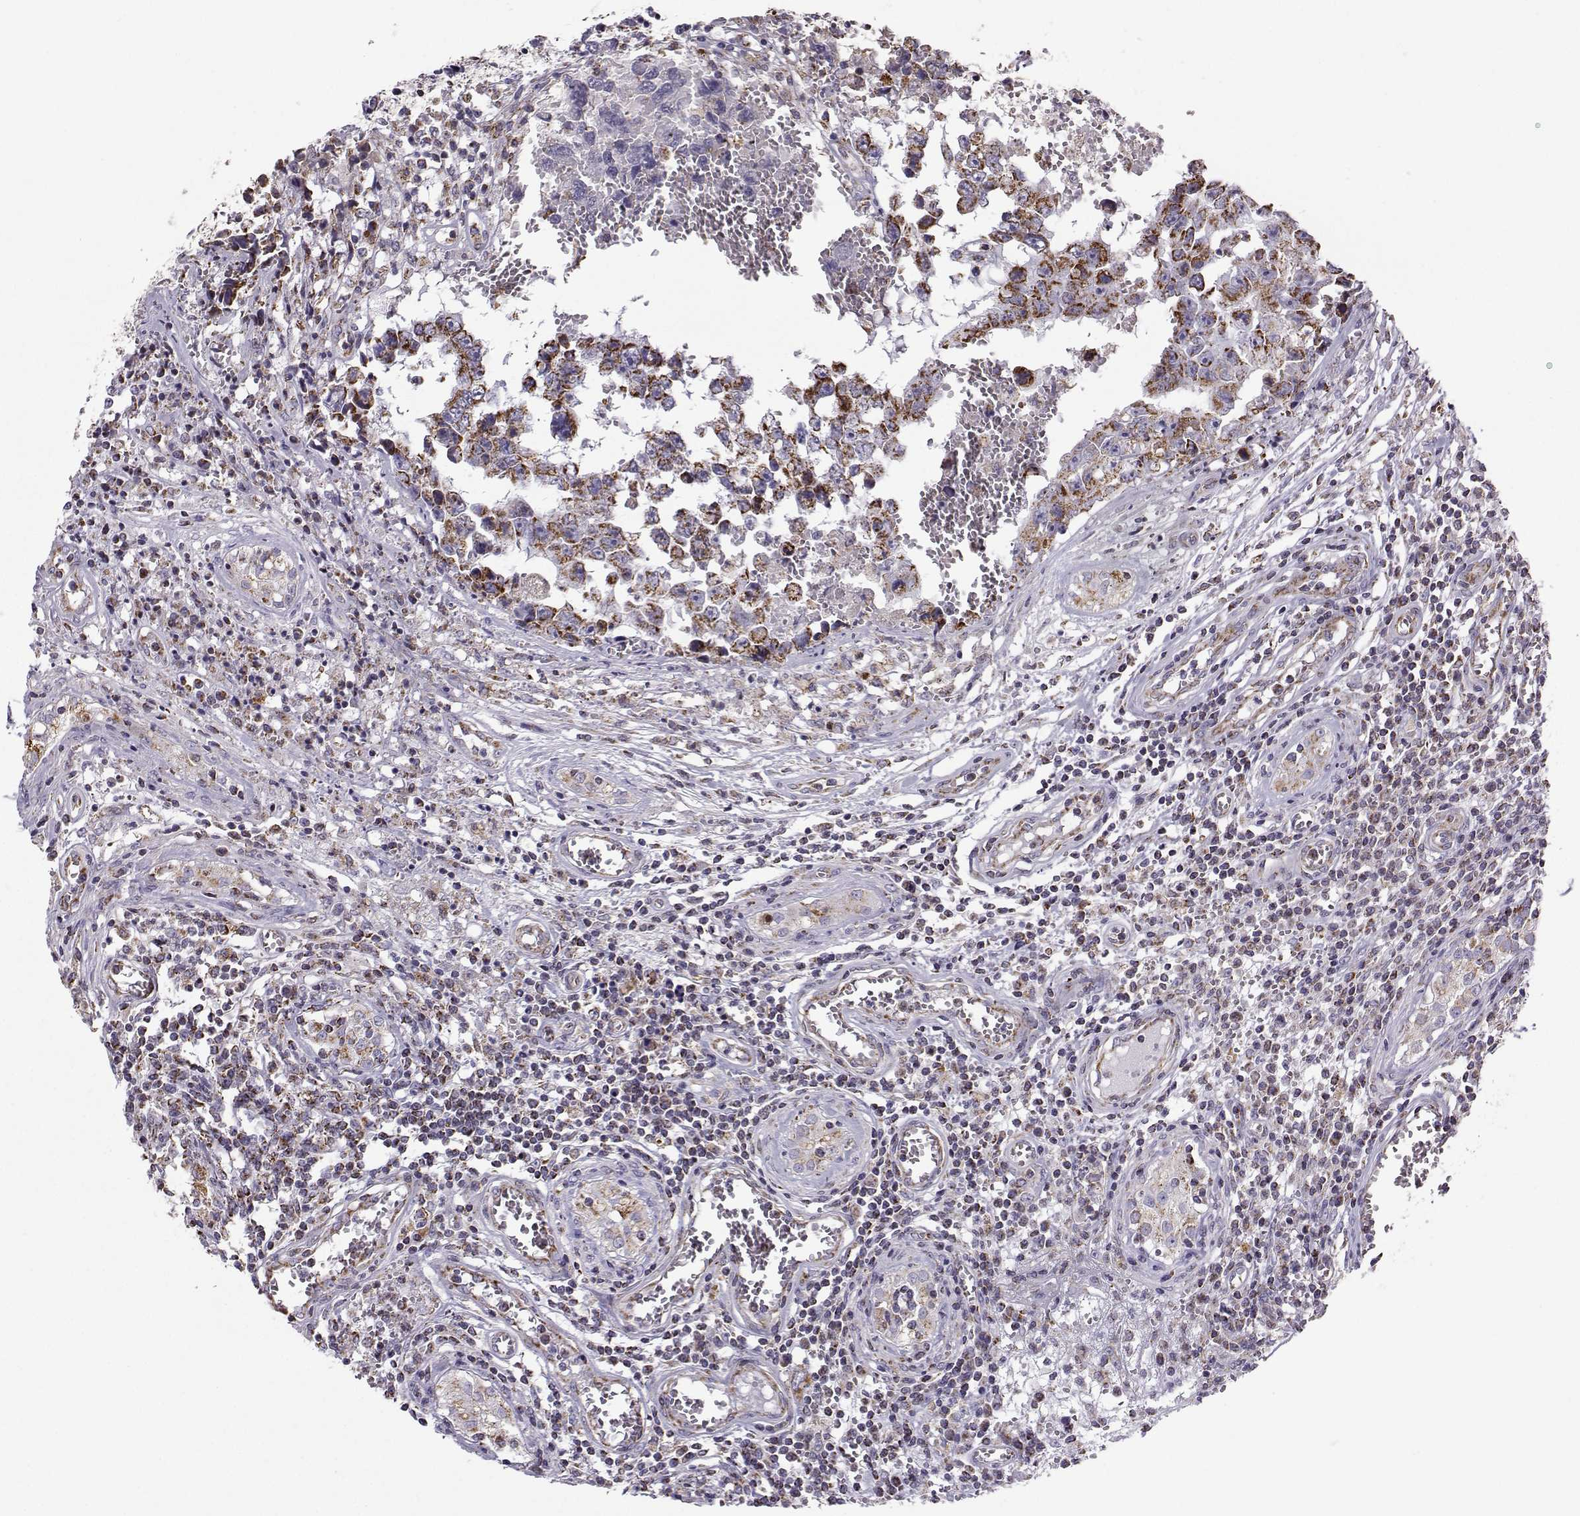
{"staining": {"intensity": "strong", "quantity": ">75%", "location": "cytoplasmic/membranous"}, "tissue": "testis cancer", "cell_type": "Tumor cells", "image_type": "cancer", "snomed": [{"axis": "morphology", "description": "Carcinoma, Embryonal, NOS"}, {"axis": "topography", "description": "Testis"}], "caption": "A histopathology image showing strong cytoplasmic/membranous staining in about >75% of tumor cells in embryonal carcinoma (testis), as visualized by brown immunohistochemical staining.", "gene": "NECAB3", "patient": {"sex": "male", "age": 36}}